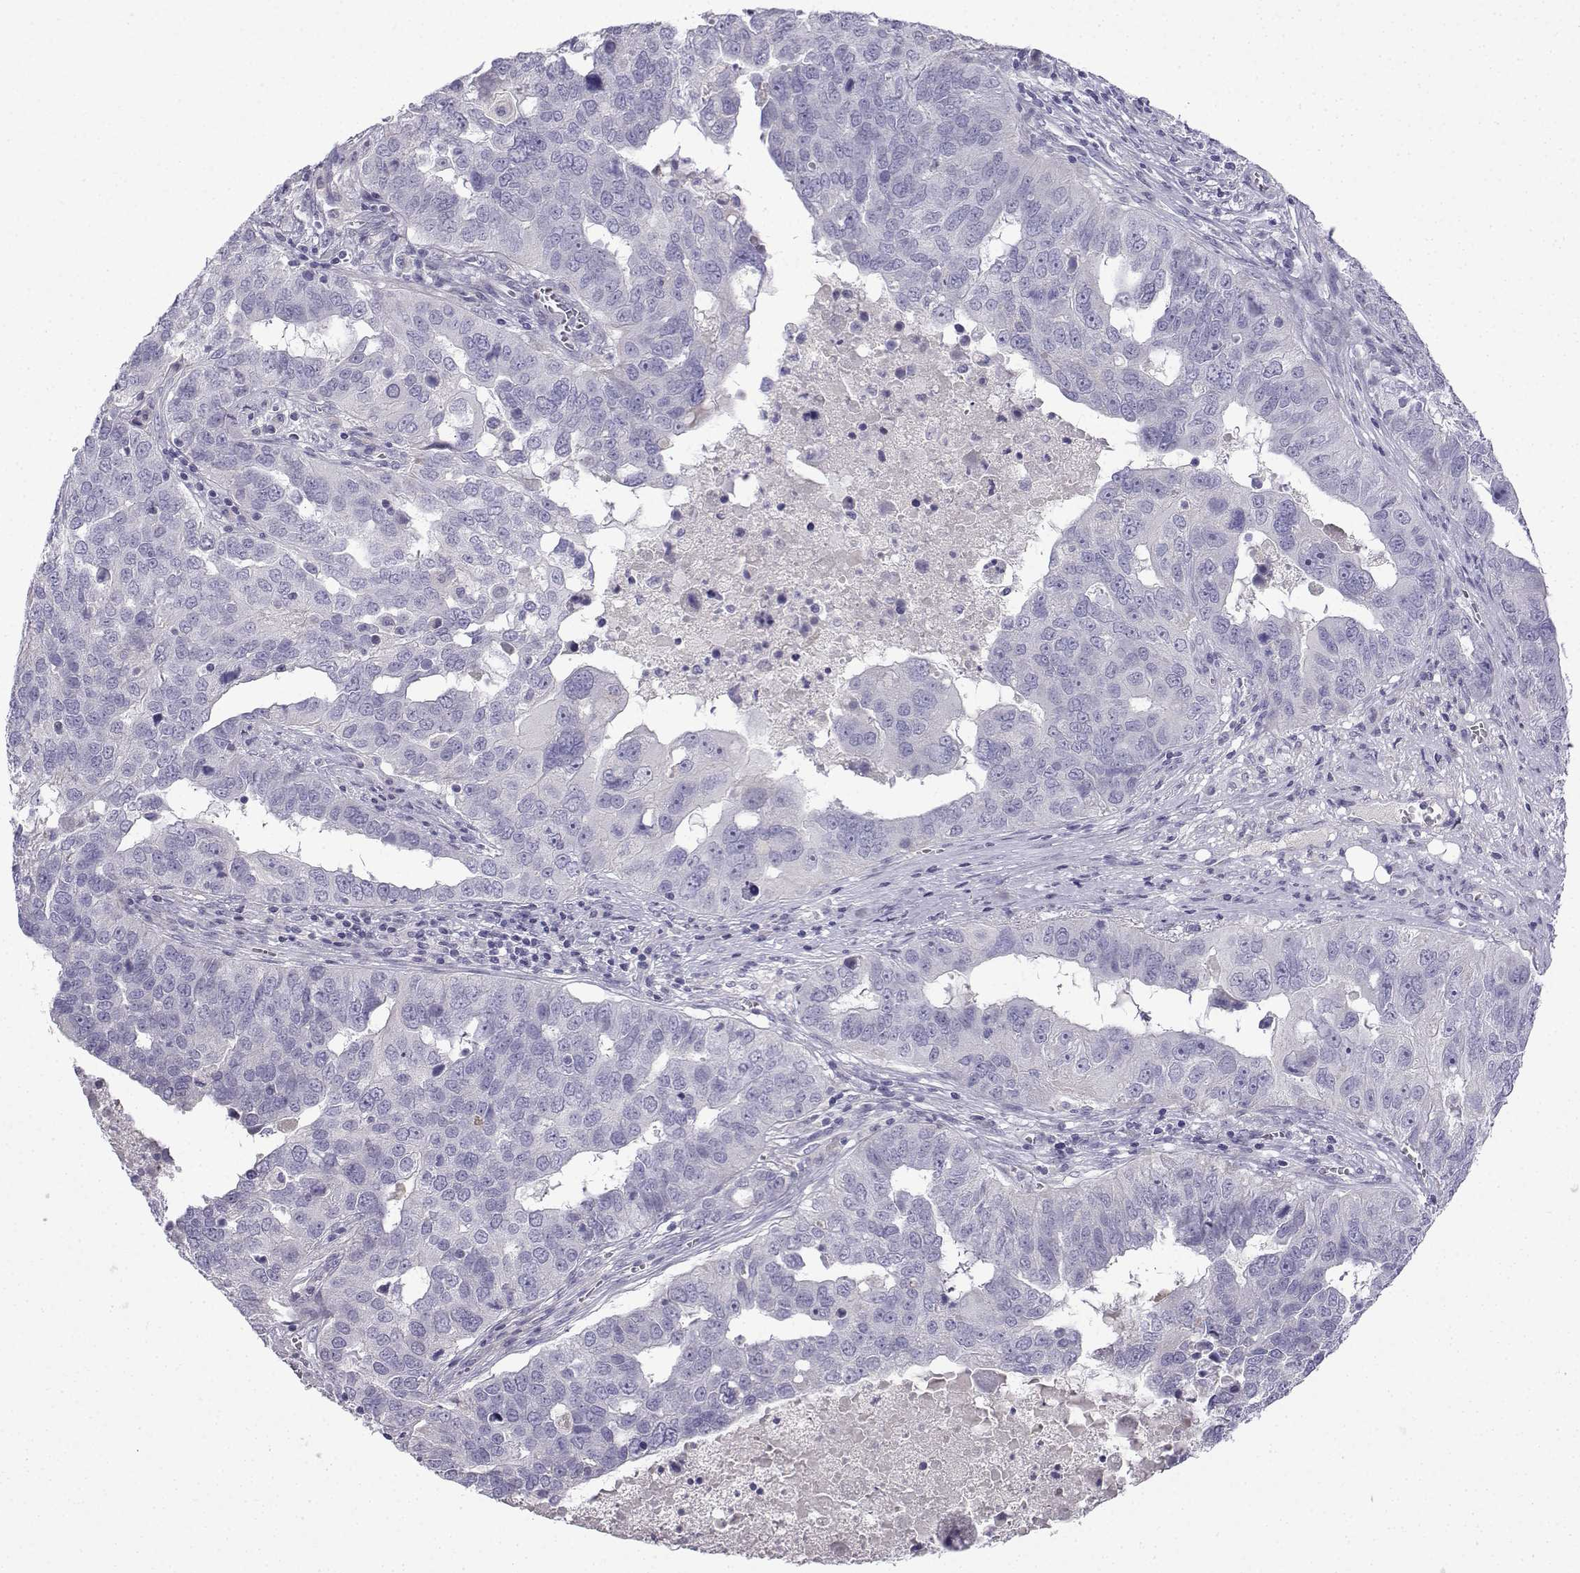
{"staining": {"intensity": "negative", "quantity": "none", "location": "none"}, "tissue": "ovarian cancer", "cell_type": "Tumor cells", "image_type": "cancer", "snomed": [{"axis": "morphology", "description": "Carcinoma, endometroid"}, {"axis": "topography", "description": "Soft tissue"}, {"axis": "topography", "description": "Ovary"}], "caption": "IHC image of neoplastic tissue: human ovarian cancer (endometroid carcinoma) stained with DAB exhibits no significant protein staining in tumor cells. Brightfield microscopy of immunohistochemistry stained with DAB (3,3'-diaminobenzidine) (brown) and hematoxylin (blue), captured at high magnification.", "gene": "SPACA7", "patient": {"sex": "female", "age": 52}}